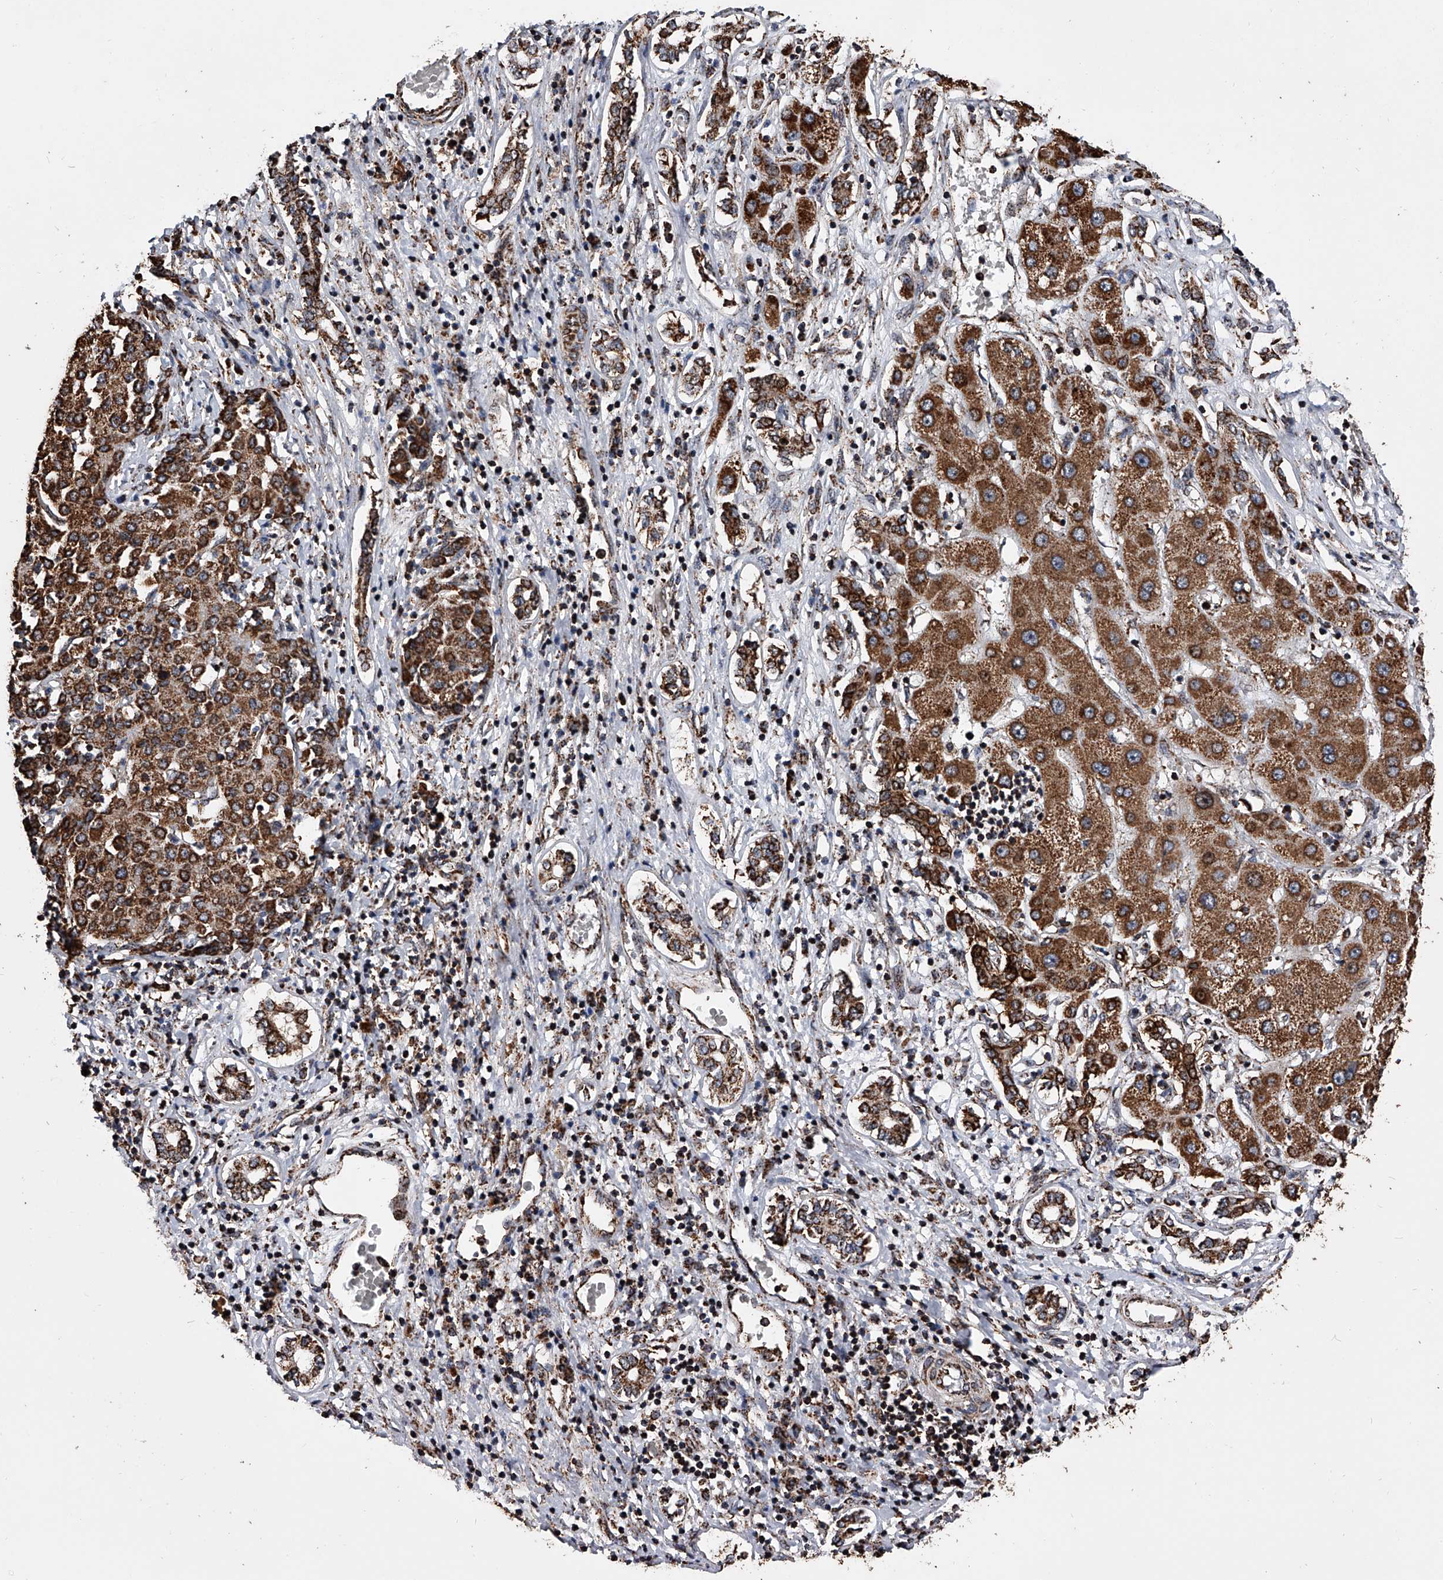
{"staining": {"intensity": "strong", "quantity": ">75%", "location": "cytoplasmic/membranous"}, "tissue": "liver cancer", "cell_type": "Tumor cells", "image_type": "cancer", "snomed": [{"axis": "morphology", "description": "Carcinoma, Hepatocellular, NOS"}, {"axis": "topography", "description": "Liver"}], "caption": "Immunohistochemistry (IHC) (DAB (3,3'-diaminobenzidine)) staining of liver hepatocellular carcinoma demonstrates strong cytoplasmic/membranous protein expression in about >75% of tumor cells. (brown staining indicates protein expression, while blue staining denotes nuclei).", "gene": "SMPDL3A", "patient": {"sex": "male", "age": 65}}